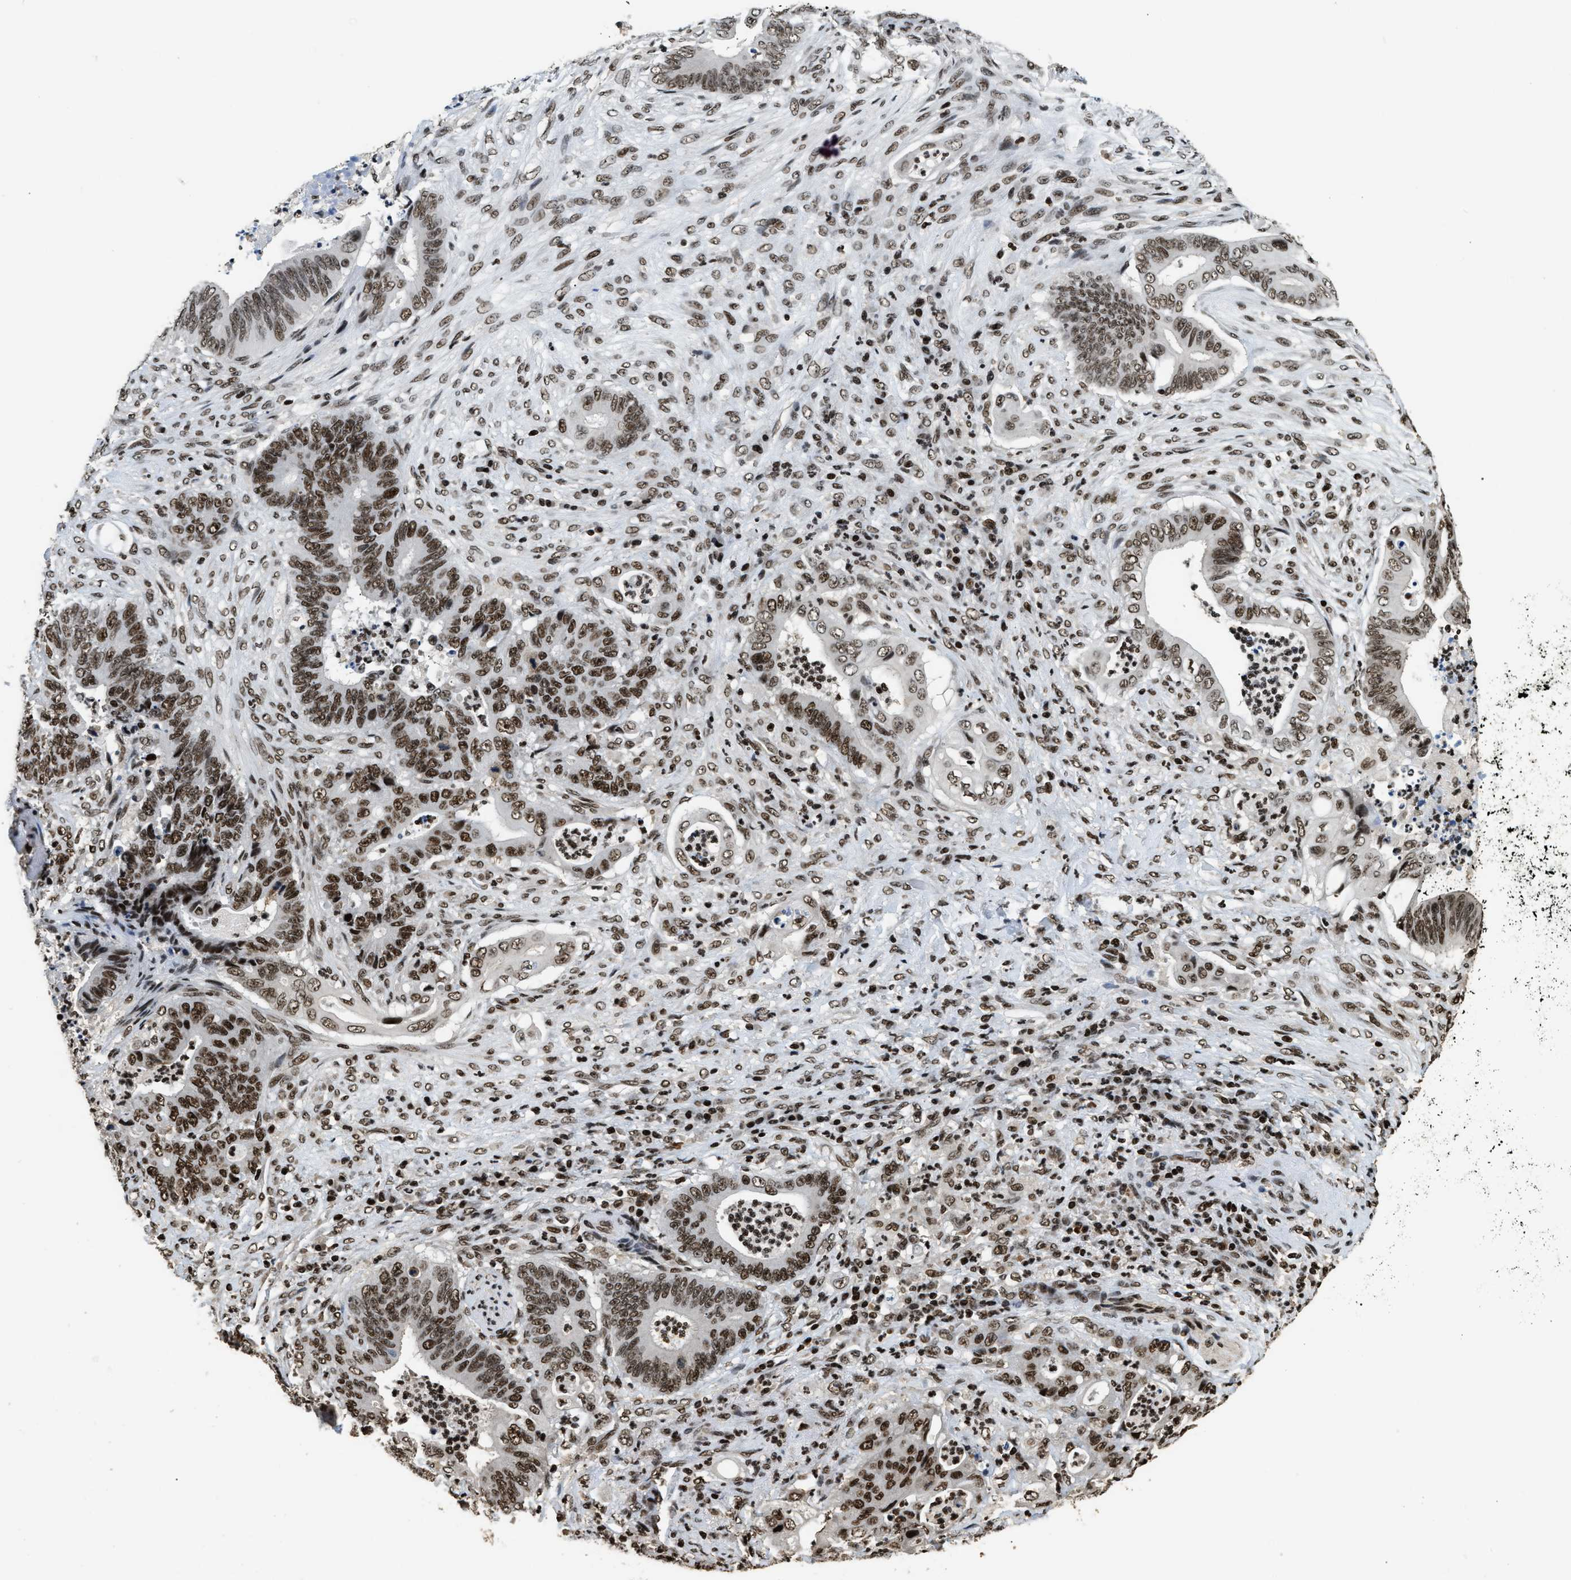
{"staining": {"intensity": "moderate", "quantity": ">75%", "location": "nuclear"}, "tissue": "stomach cancer", "cell_type": "Tumor cells", "image_type": "cancer", "snomed": [{"axis": "morphology", "description": "Adenocarcinoma, NOS"}, {"axis": "topography", "description": "Stomach"}], "caption": "An image showing moderate nuclear staining in about >75% of tumor cells in stomach cancer (adenocarcinoma), as visualized by brown immunohistochemical staining.", "gene": "RAD21", "patient": {"sex": "female", "age": 73}}